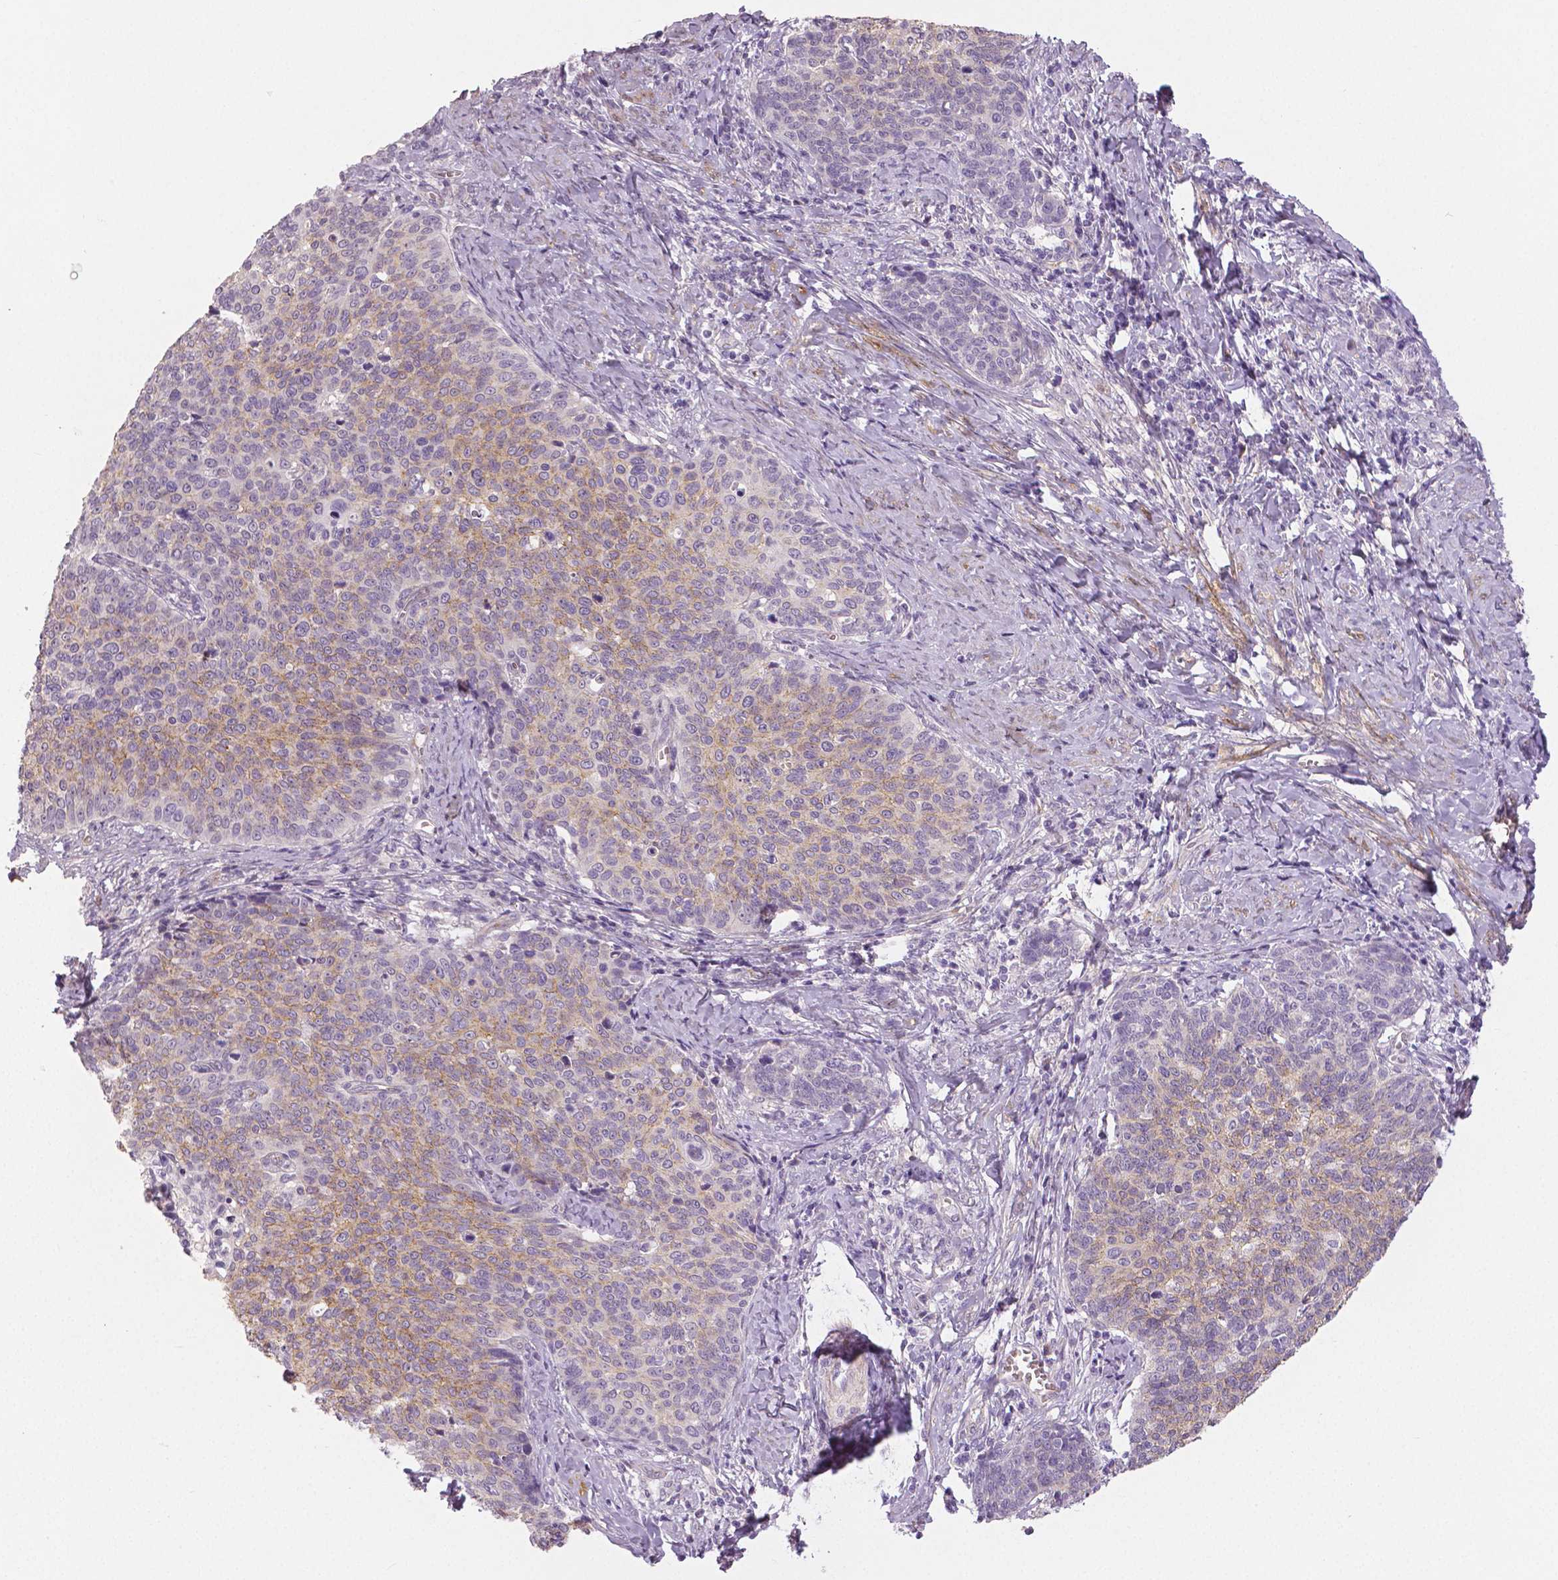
{"staining": {"intensity": "weak", "quantity": ">75%", "location": "cytoplasmic/membranous"}, "tissue": "cervical cancer", "cell_type": "Tumor cells", "image_type": "cancer", "snomed": [{"axis": "morphology", "description": "Normal tissue, NOS"}, {"axis": "morphology", "description": "Squamous cell carcinoma, NOS"}, {"axis": "topography", "description": "Cervix"}], "caption": "Immunohistochemistry (IHC) micrograph of squamous cell carcinoma (cervical) stained for a protein (brown), which reveals low levels of weak cytoplasmic/membranous staining in approximately >75% of tumor cells.", "gene": "FLT1", "patient": {"sex": "female", "age": 39}}